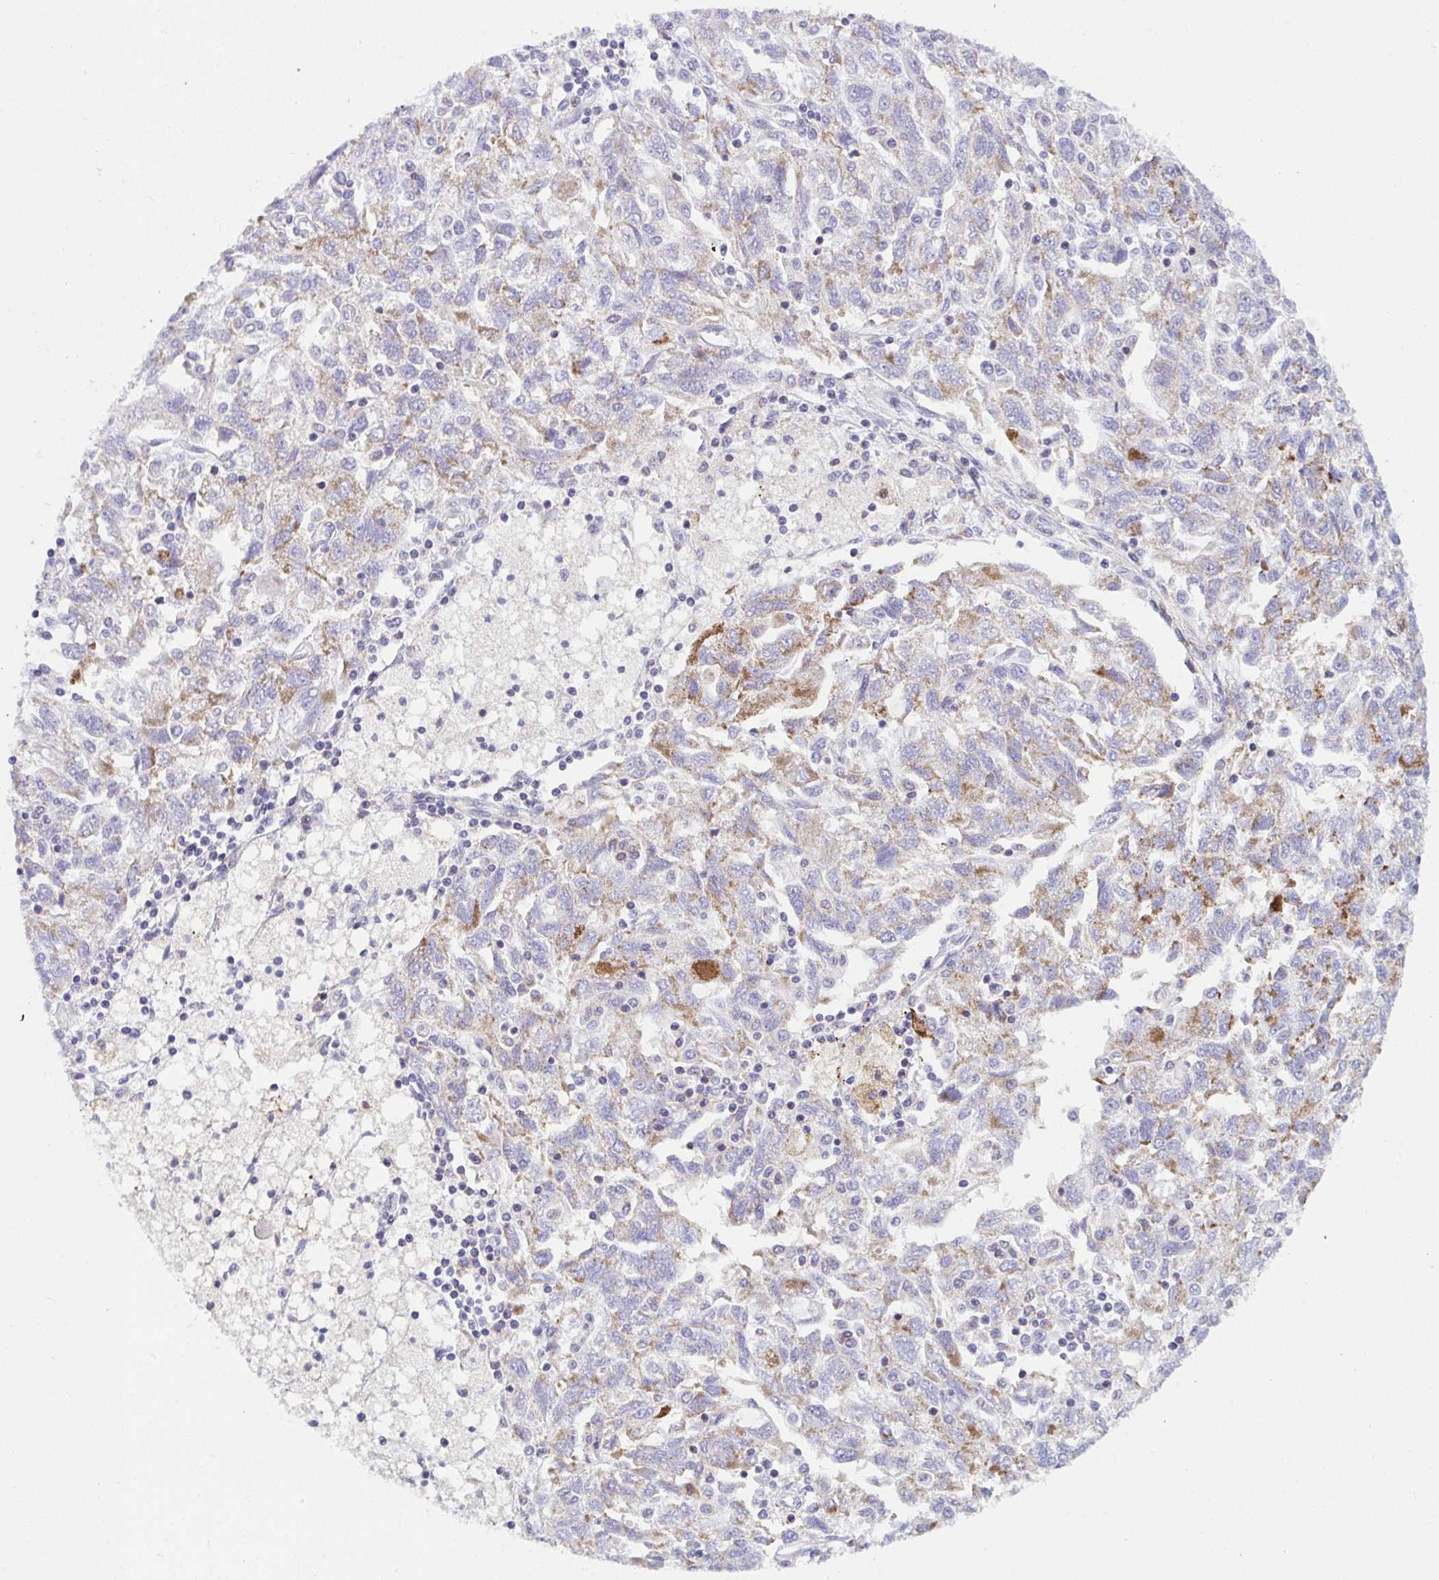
{"staining": {"intensity": "moderate", "quantity": "<25%", "location": "cytoplasmic/membranous"}, "tissue": "ovarian cancer", "cell_type": "Tumor cells", "image_type": "cancer", "snomed": [{"axis": "morphology", "description": "Carcinoma, NOS"}, {"axis": "morphology", "description": "Cystadenocarcinoma, serous, NOS"}, {"axis": "topography", "description": "Ovary"}], "caption": "Immunohistochemical staining of ovarian serous cystadenocarcinoma exhibits moderate cytoplasmic/membranous protein staining in approximately <25% of tumor cells.", "gene": "DTX3", "patient": {"sex": "female", "age": 69}}